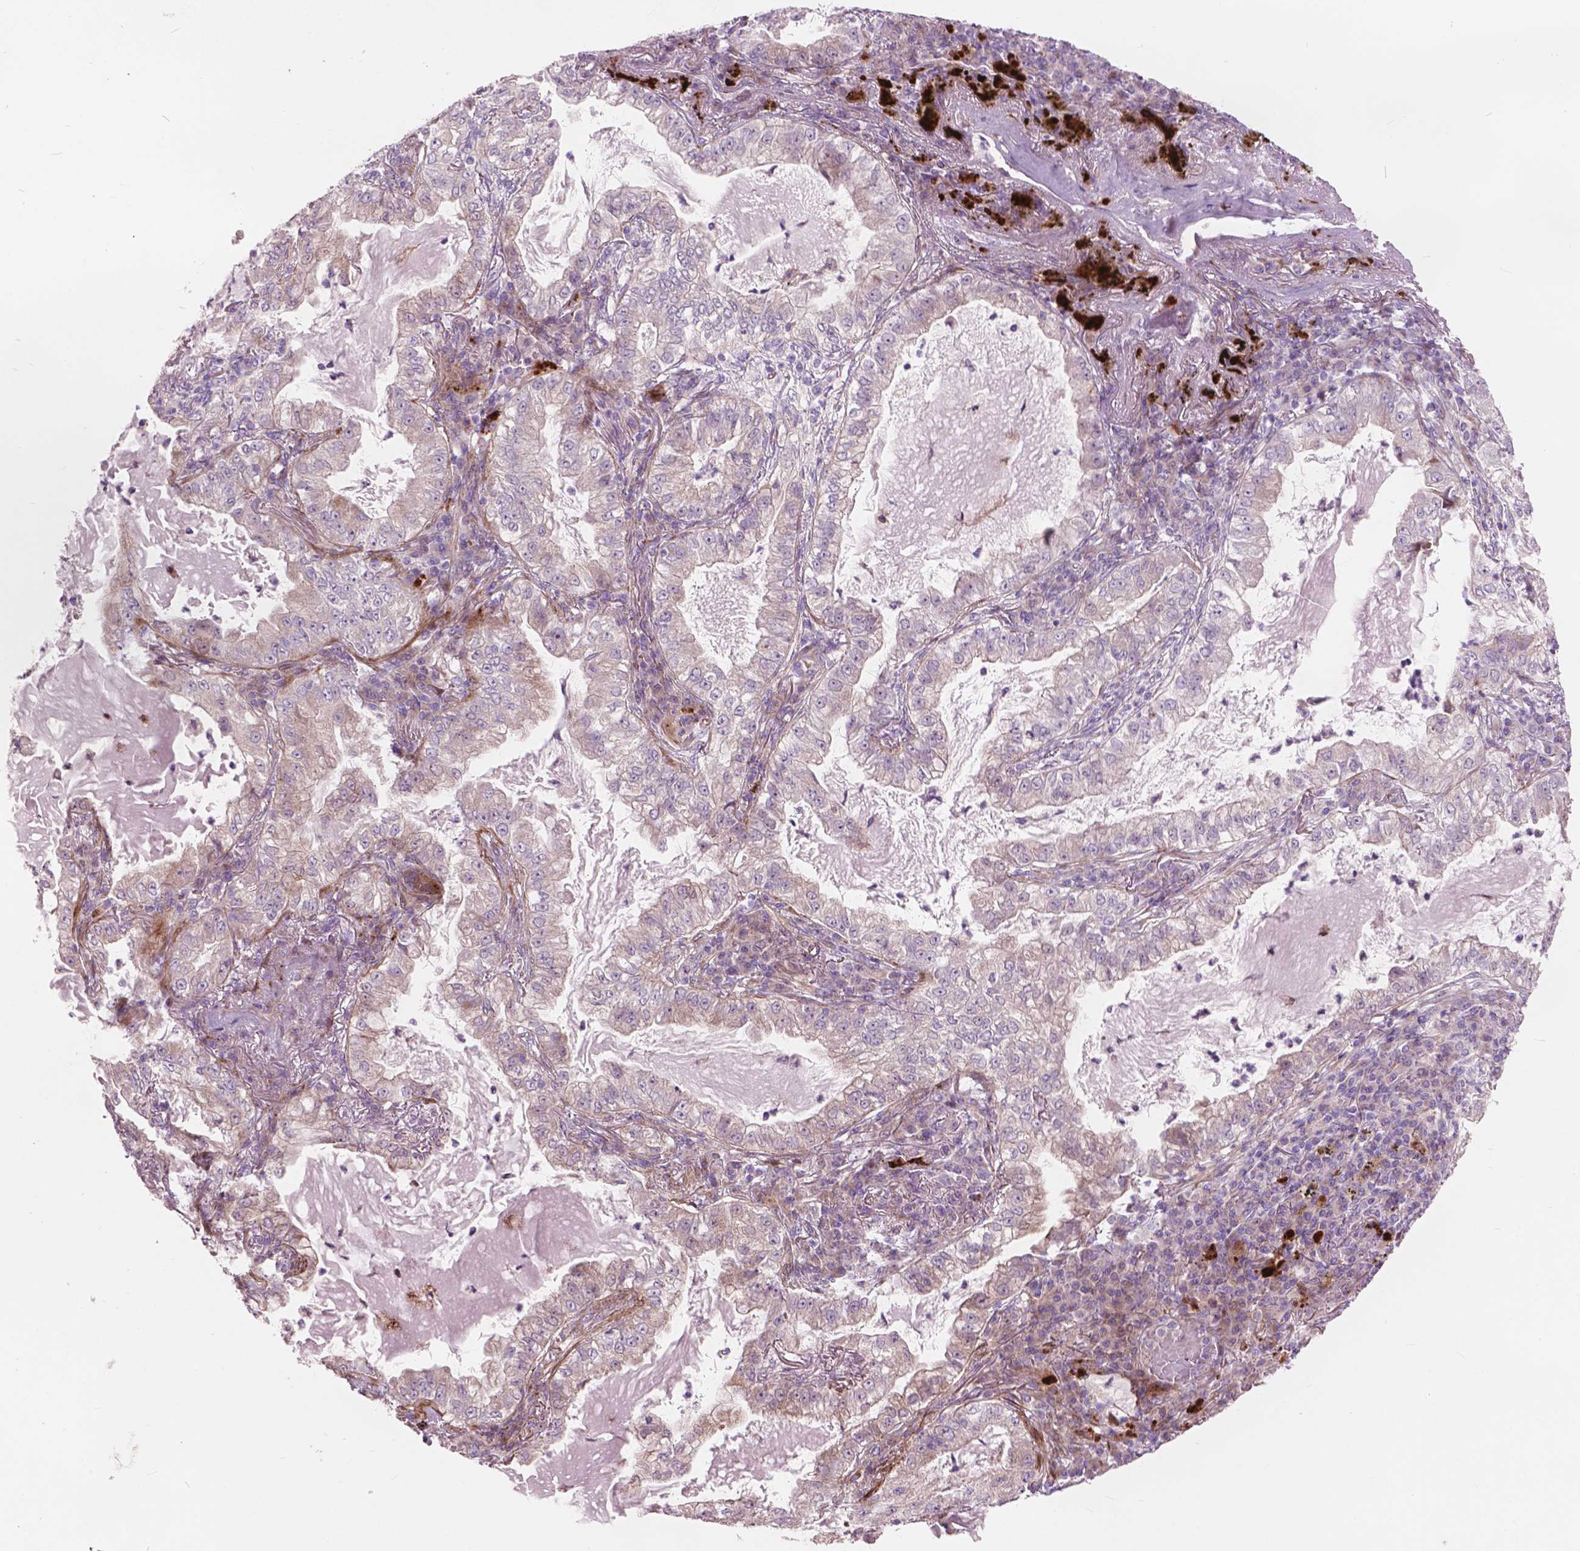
{"staining": {"intensity": "negative", "quantity": "none", "location": "none"}, "tissue": "lung cancer", "cell_type": "Tumor cells", "image_type": "cancer", "snomed": [{"axis": "morphology", "description": "Adenocarcinoma, NOS"}, {"axis": "topography", "description": "Lung"}], "caption": "Immunohistochemistry histopathology image of lung adenocarcinoma stained for a protein (brown), which displays no positivity in tumor cells.", "gene": "MORN1", "patient": {"sex": "female", "age": 73}}